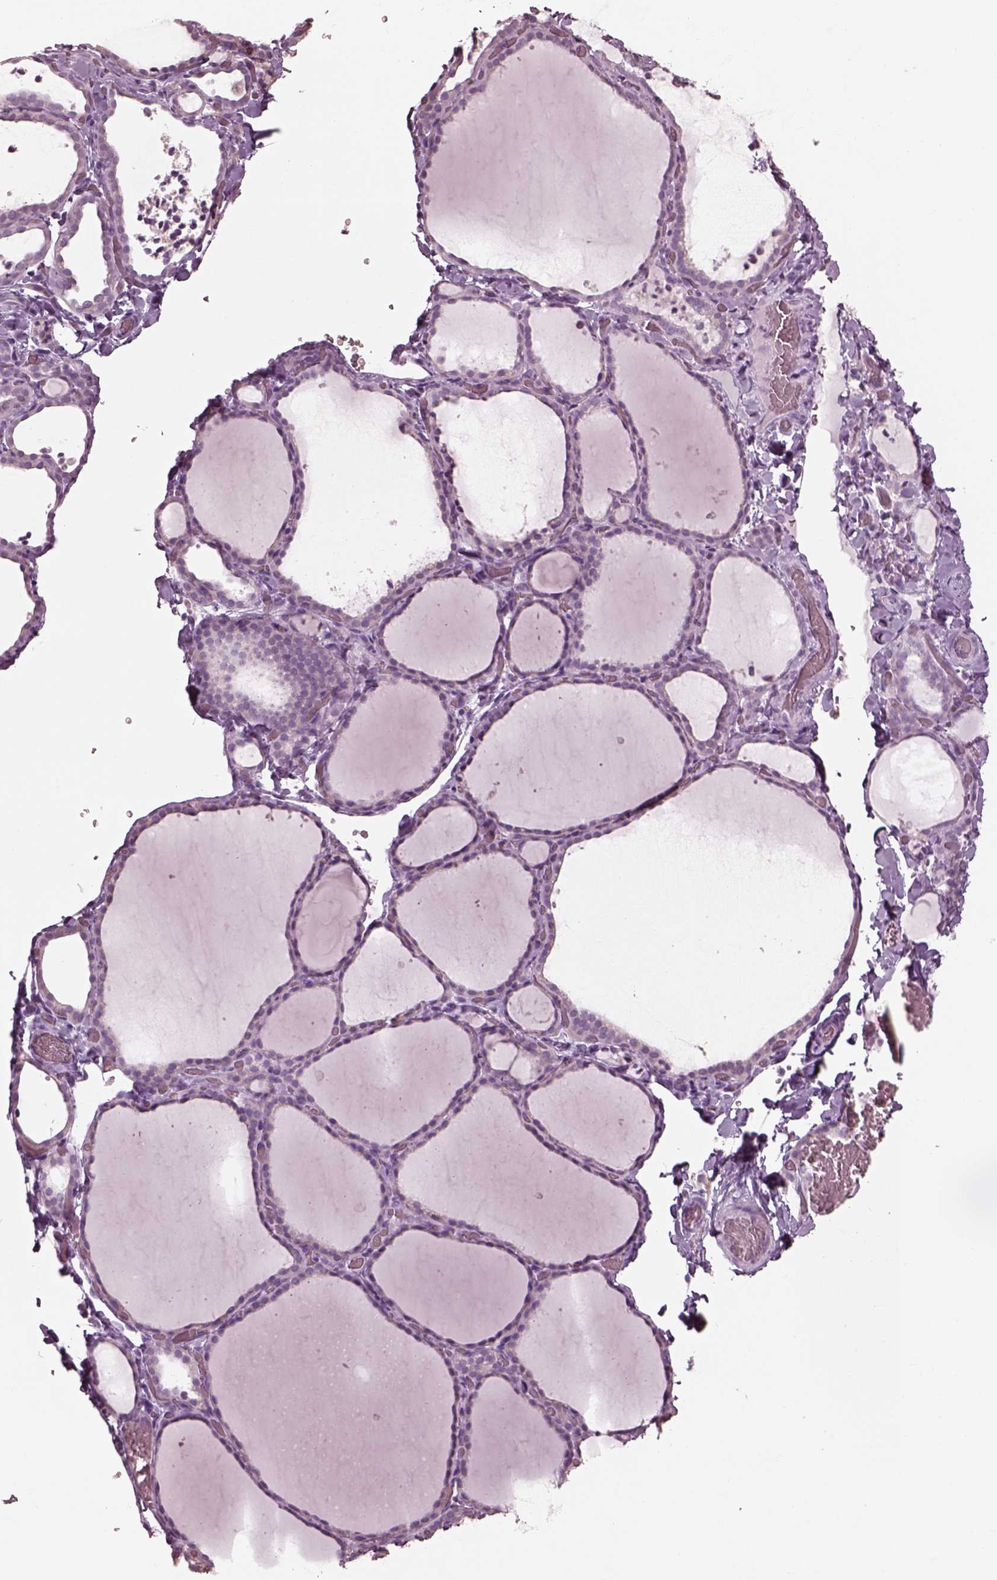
{"staining": {"intensity": "negative", "quantity": "none", "location": "none"}, "tissue": "thyroid gland", "cell_type": "Glandular cells", "image_type": "normal", "snomed": [{"axis": "morphology", "description": "Normal tissue, NOS"}, {"axis": "topography", "description": "Thyroid gland"}], "caption": "Immunohistochemical staining of benign human thyroid gland reveals no significant expression in glandular cells. (DAB (3,3'-diaminobenzidine) immunohistochemistry with hematoxylin counter stain).", "gene": "KRTAP24", "patient": {"sex": "female", "age": 22}}